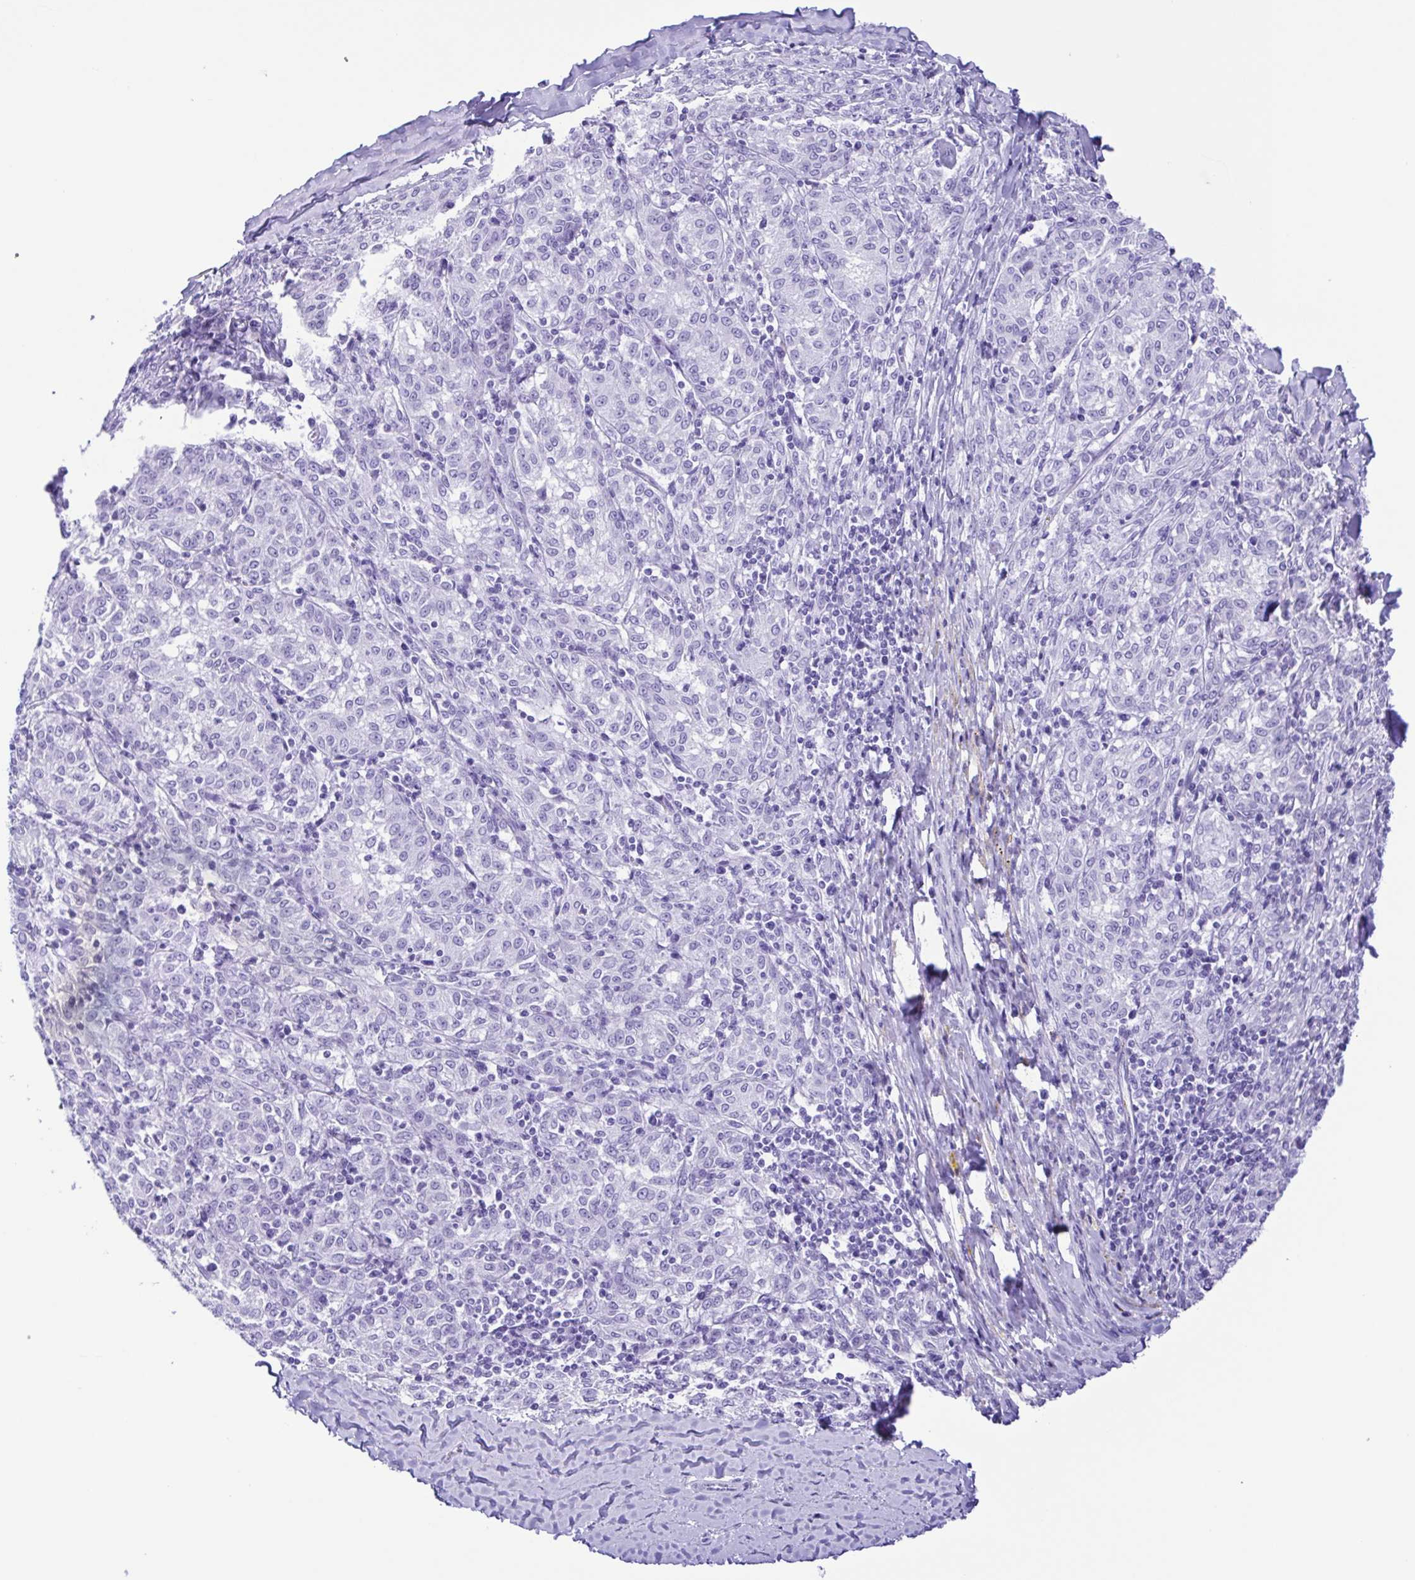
{"staining": {"intensity": "negative", "quantity": "none", "location": "none"}, "tissue": "melanoma", "cell_type": "Tumor cells", "image_type": "cancer", "snomed": [{"axis": "morphology", "description": "Malignant melanoma, NOS"}, {"axis": "topography", "description": "Skin"}], "caption": "DAB immunohistochemical staining of human malignant melanoma shows no significant expression in tumor cells.", "gene": "ERP27", "patient": {"sex": "female", "age": 72}}